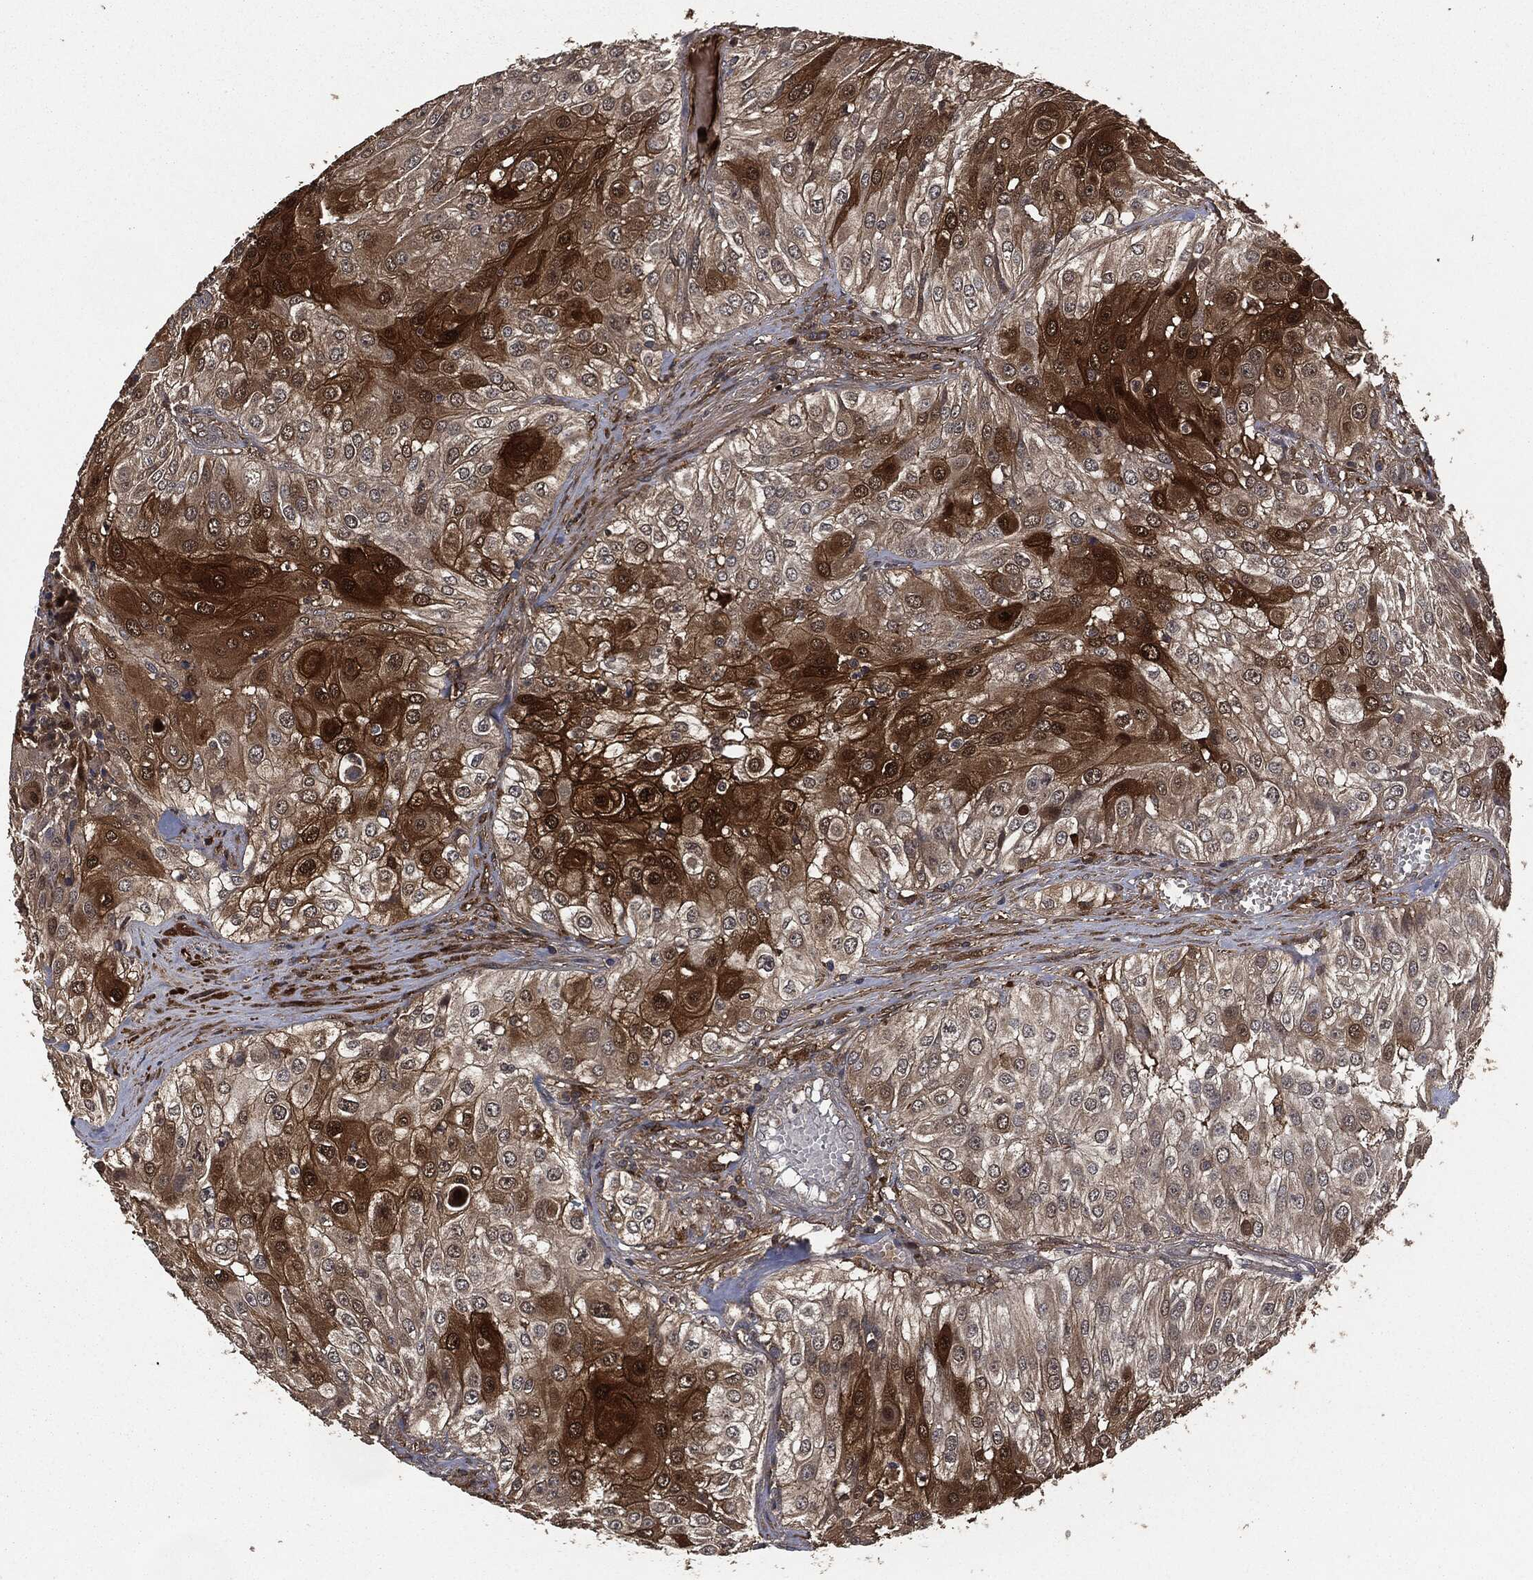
{"staining": {"intensity": "strong", "quantity": "<25%", "location": "cytoplasmic/membranous"}, "tissue": "urothelial cancer", "cell_type": "Tumor cells", "image_type": "cancer", "snomed": [{"axis": "morphology", "description": "Urothelial carcinoma, High grade"}, {"axis": "topography", "description": "Urinary bladder"}], "caption": "Urothelial cancer stained with immunohistochemistry (IHC) exhibits strong cytoplasmic/membranous positivity in about <25% of tumor cells.", "gene": "CRABP2", "patient": {"sex": "female", "age": 79}}